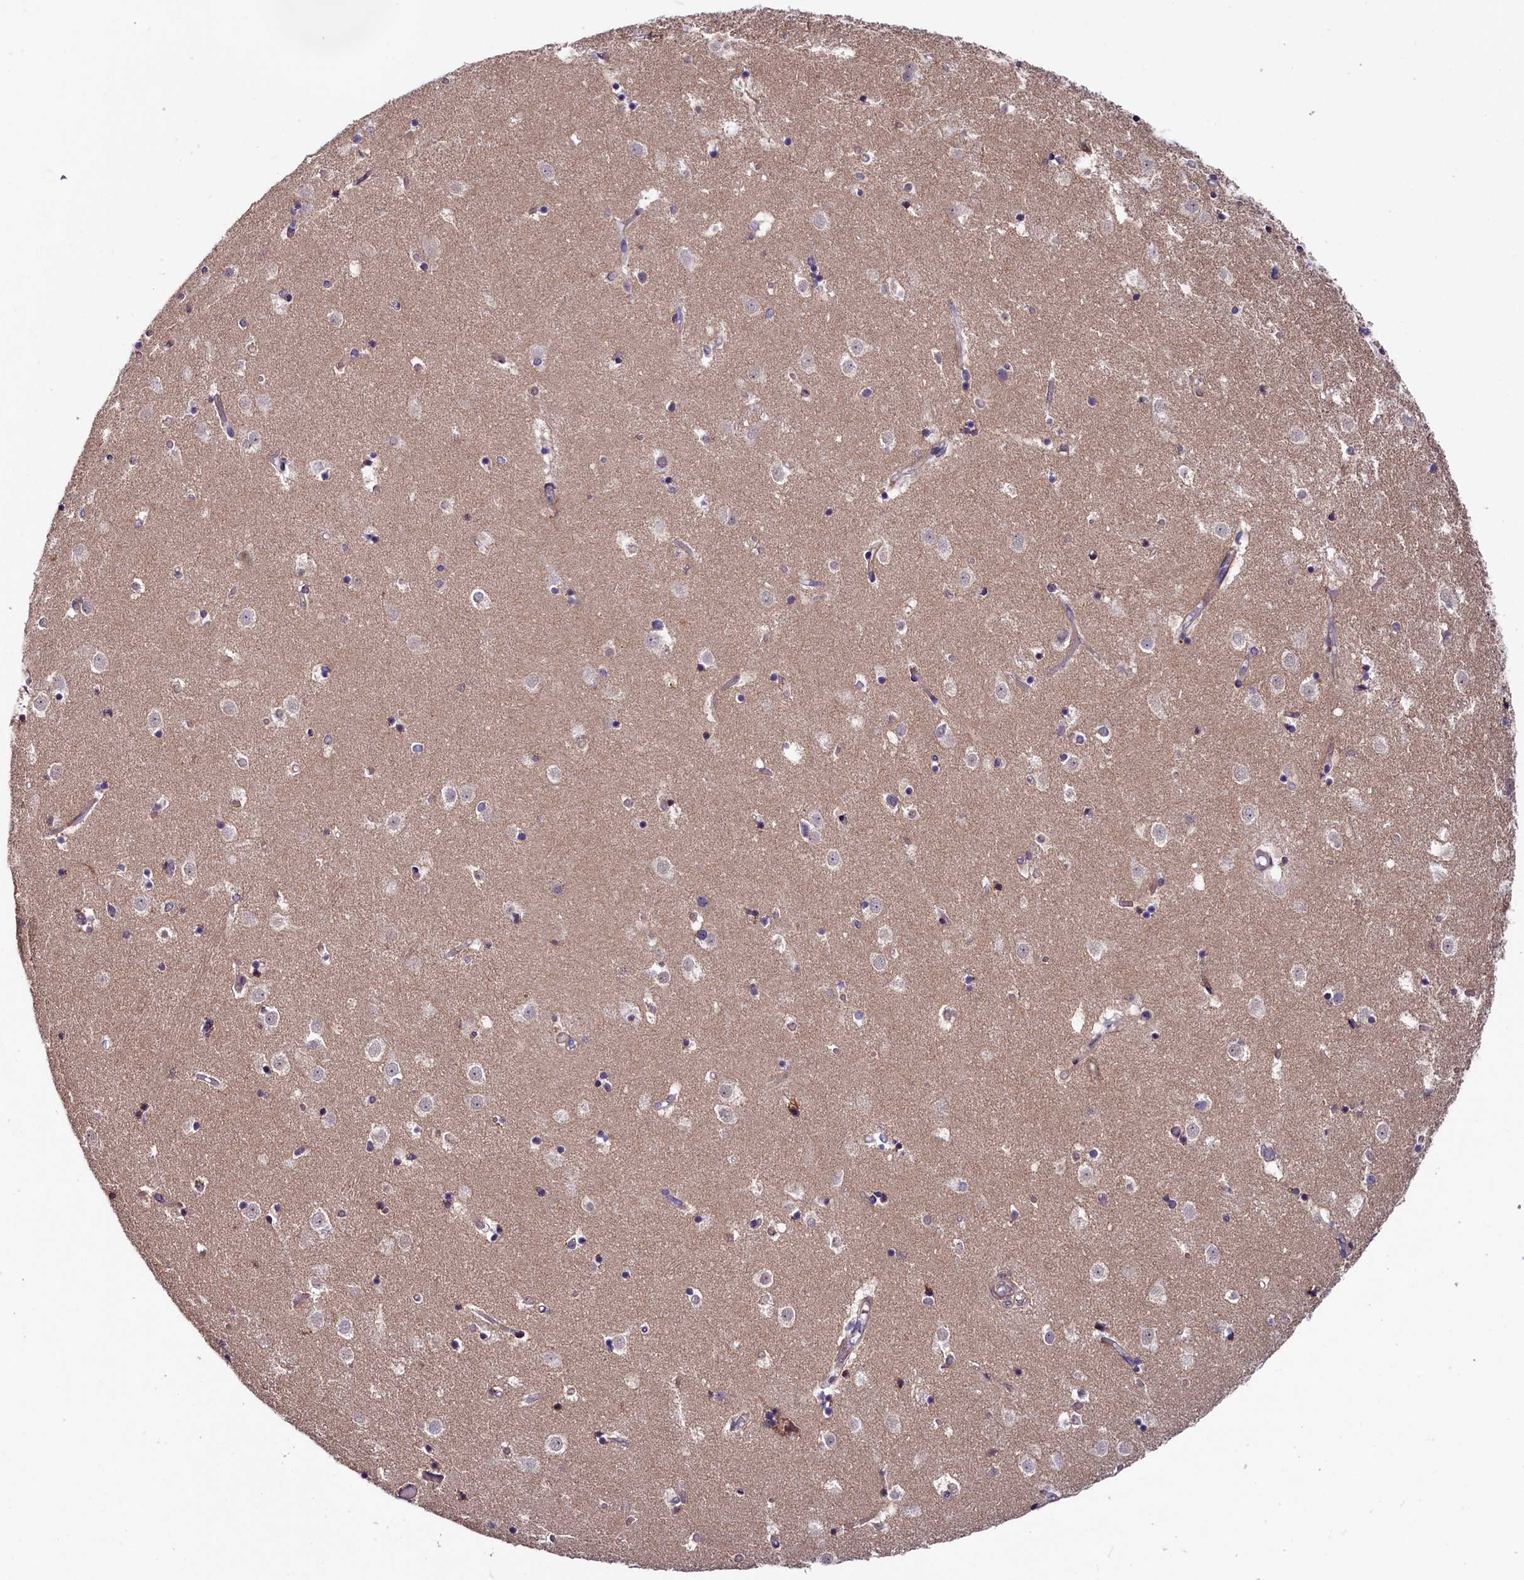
{"staining": {"intensity": "negative", "quantity": "none", "location": "none"}, "tissue": "caudate", "cell_type": "Glial cells", "image_type": "normal", "snomed": [{"axis": "morphology", "description": "Normal tissue, NOS"}, {"axis": "topography", "description": "Lateral ventricle wall"}], "caption": "This is a photomicrograph of IHC staining of unremarkable caudate, which shows no expression in glial cells.", "gene": "SLC39A6", "patient": {"sex": "female", "age": 52}}